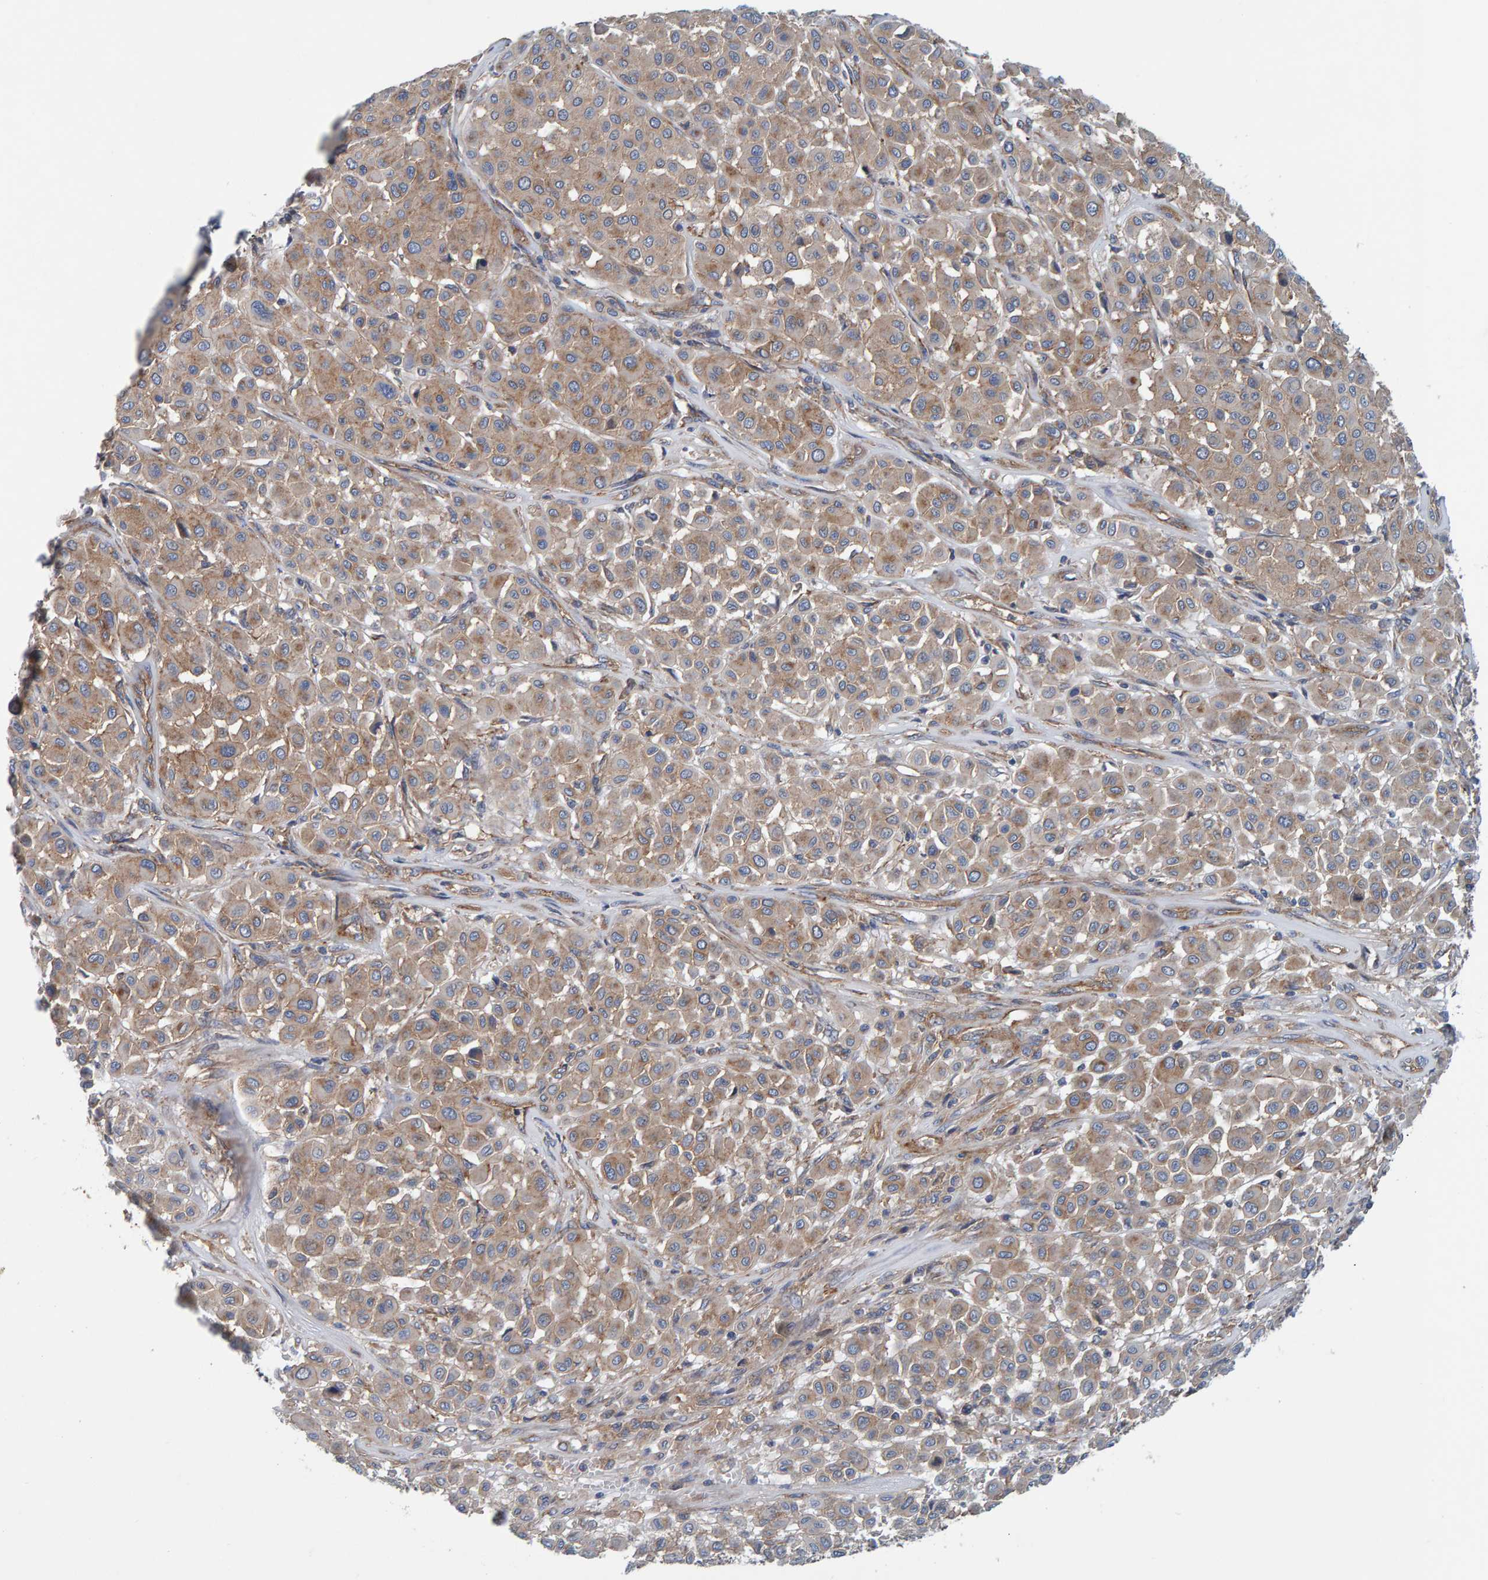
{"staining": {"intensity": "moderate", "quantity": ">75%", "location": "cytoplasmic/membranous"}, "tissue": "melanoma", "cell_type": "Tumor cells", "image_type": "cancer", "snomed": [{"axis": "morphology", "description": "Malignant melanoma, Metastatic site"}, {"axis": "topography", "description": "Soft tissue"}], "caption": "The micrograph shows staining of melanoma, revealing moderate cytoplasmic/membranous protein positivity (brown color) within tumor cells.", "gene": "MKLN1", "patient": {"sex": "male", "age": 41}}